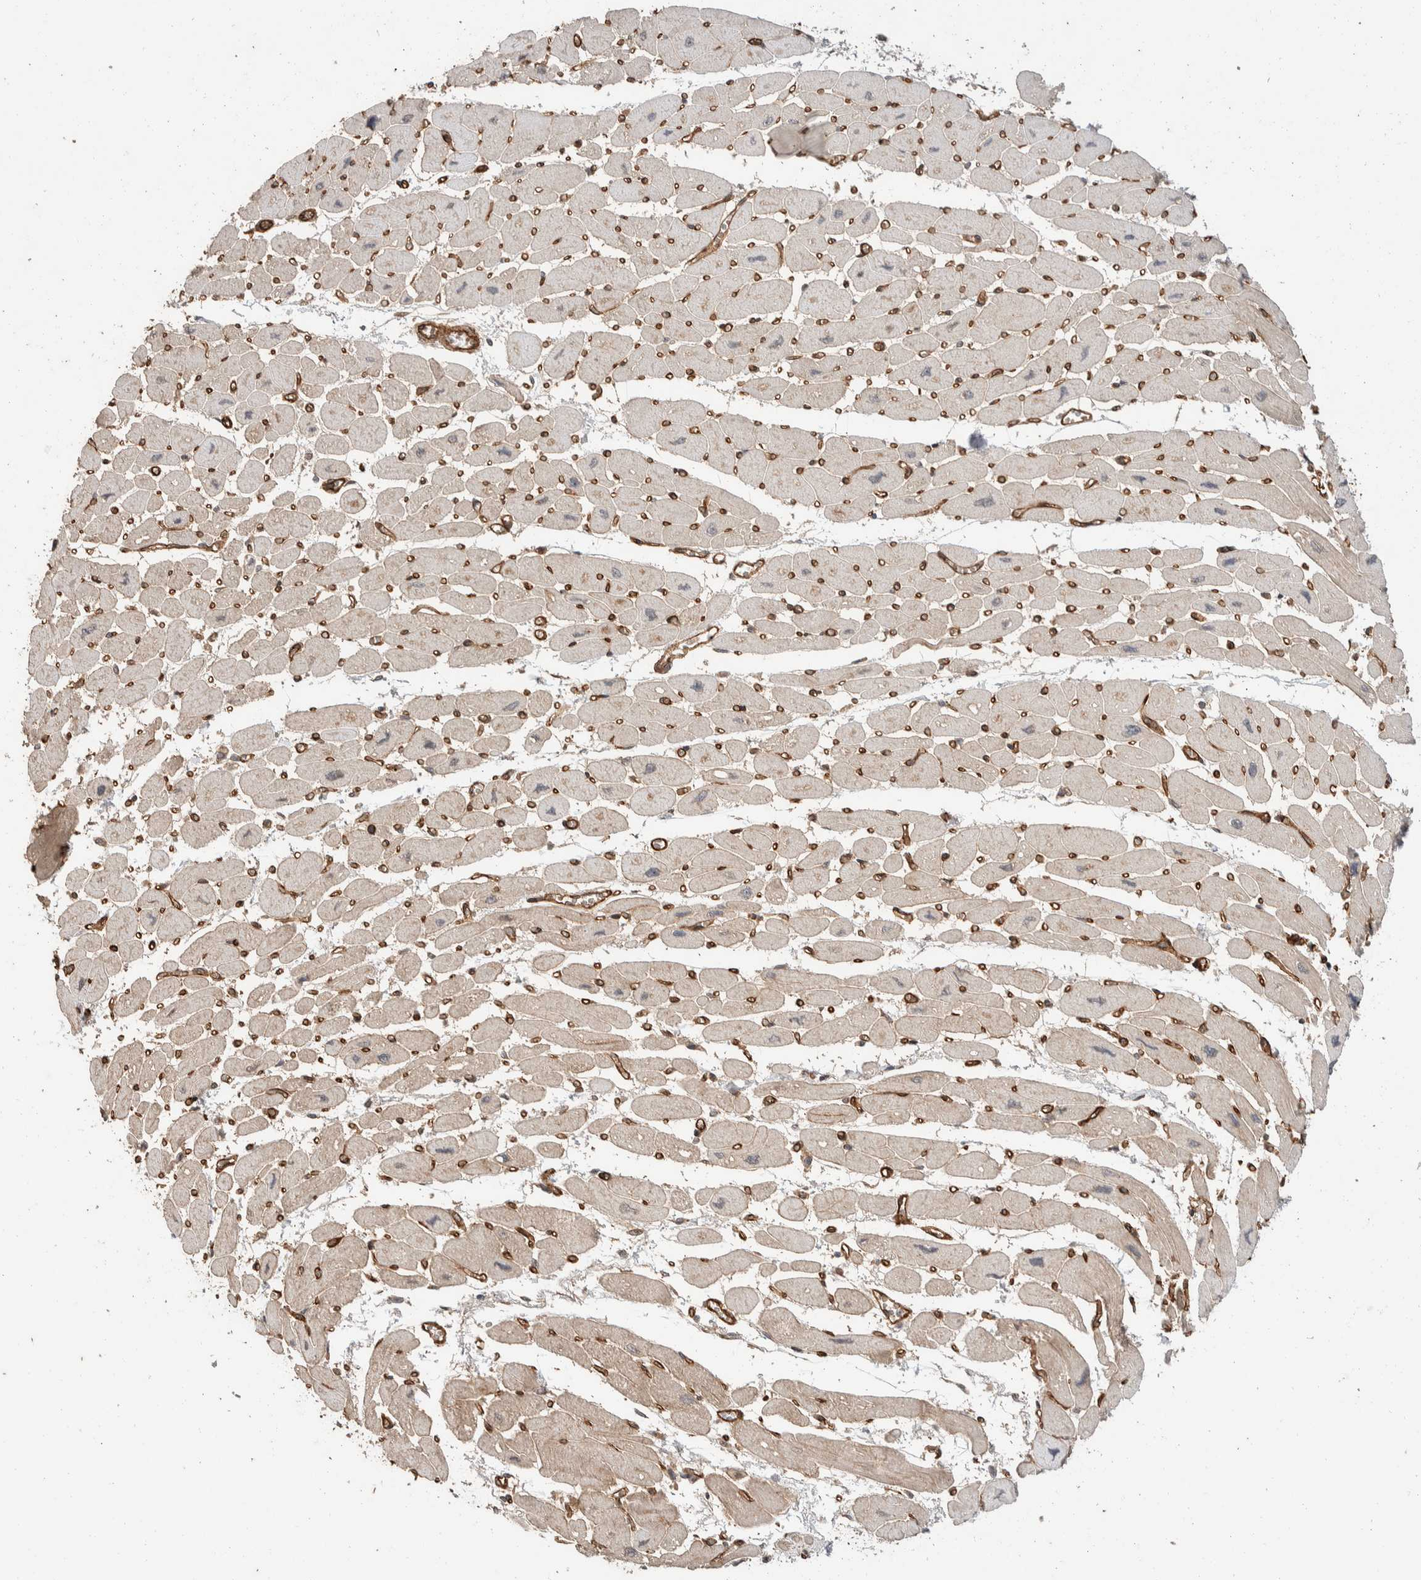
{"staining": {"intensity": "weak", "quantity": ">75%", "location": "cytoplasmic/membranous"}, "tissue": "heart muscle", "cell_type": "Cardiomyocytes", "image_type": "normal", "snomed": [{"axis": "morphology", "description": "Normal tissue, NOS"}, {"axis": "topography", "description": "Heart"}], "caption": "IHC (DAB (3,3'-diaminobenzidine)) staining of unremarkable human heart muscle reveals weak cytoplasmic/membranous protein staining in approximately >75% of cardiomyocytes.", "gene": "ERC1", "patient": {"sex": "female", "age": 54}}